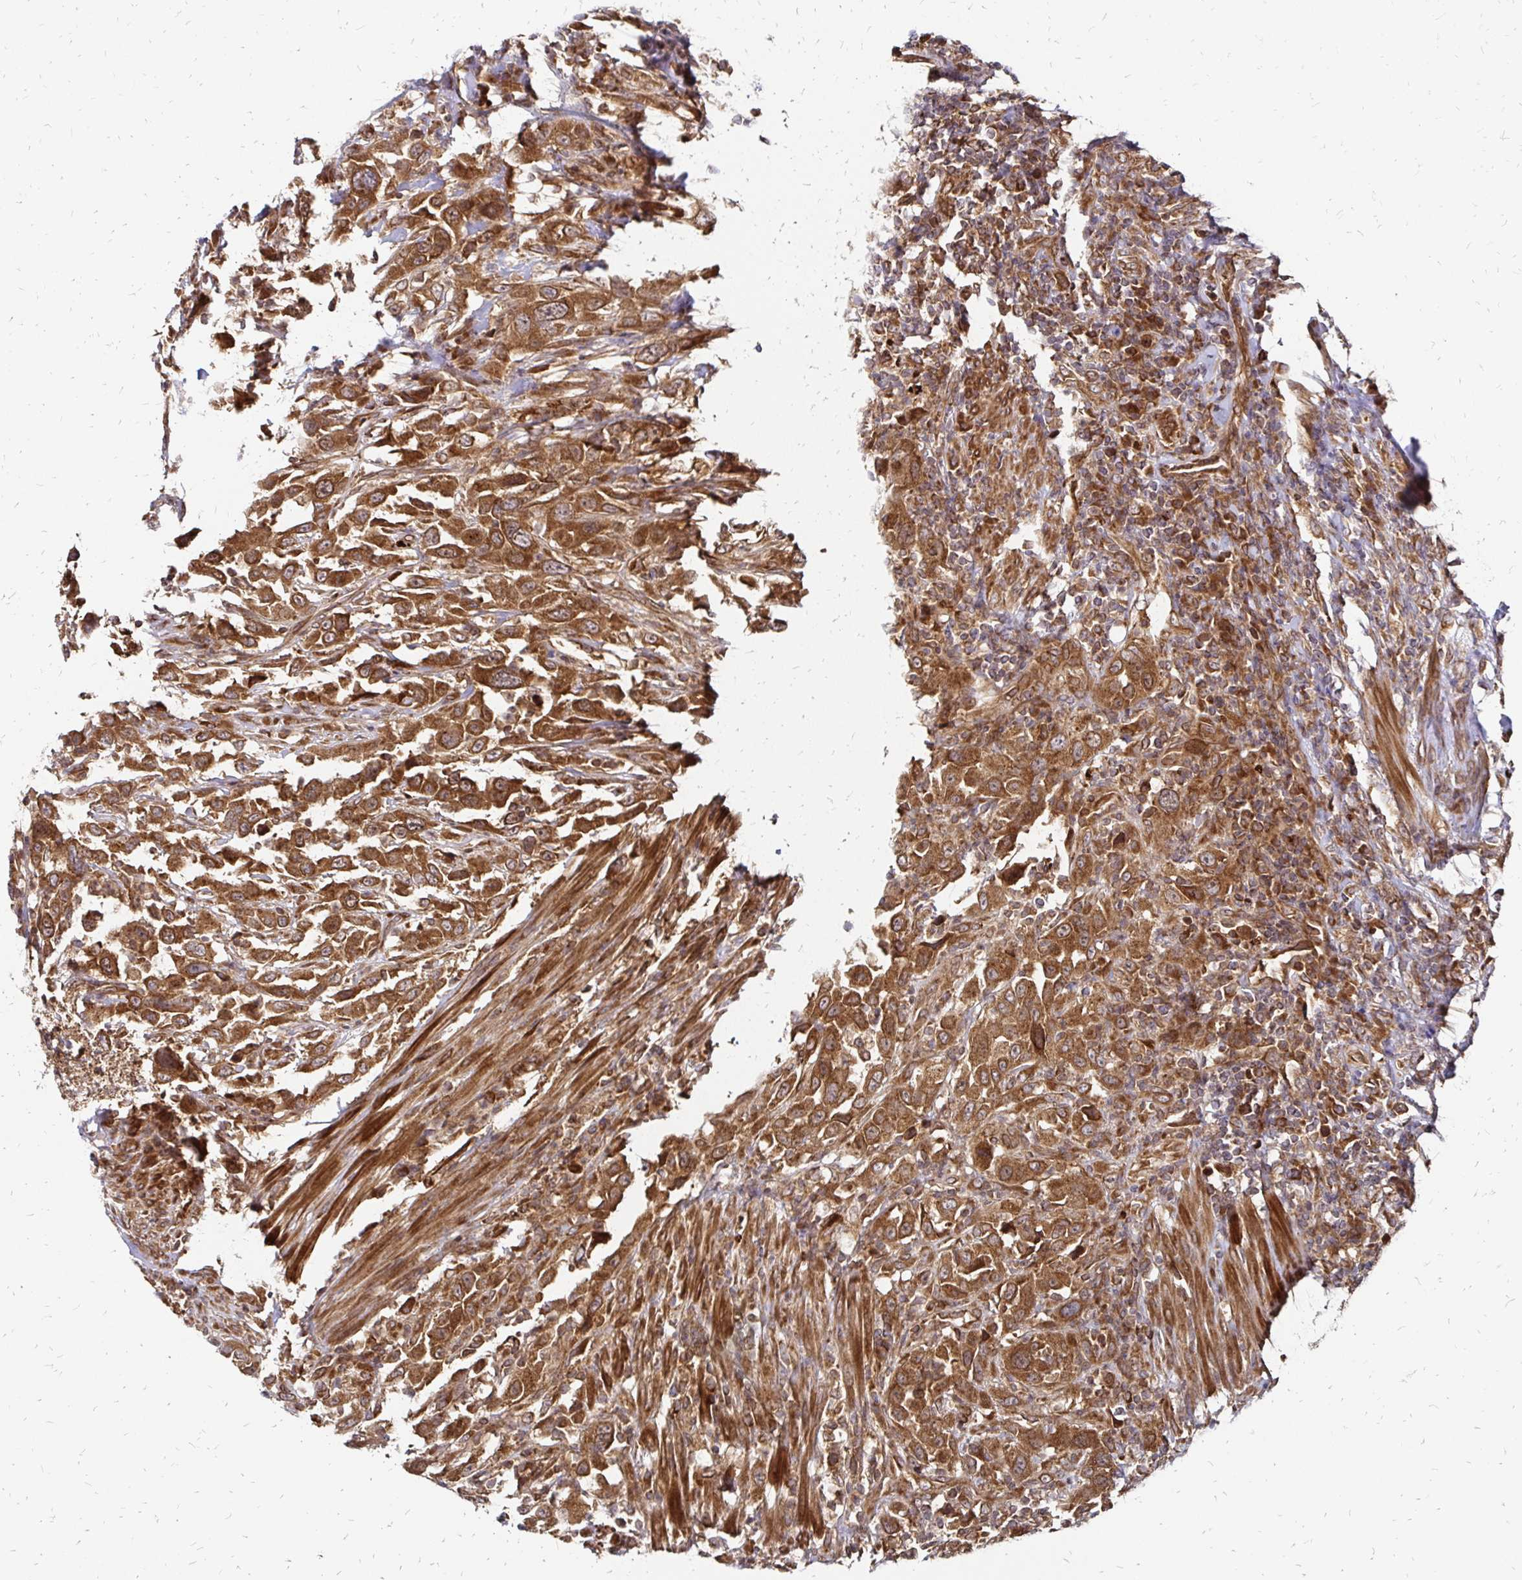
{"staining": {"intensity": "strong", "quantity": ">75%", "location": "cytoplasmic/membranous"}, "tissue": "urothelial cancer", "cell_type": "Tumor cells", "image_type": "cancer", "snomed": [{"axis": "morphology", "description": "Urothelial carcinoma, High grade"}, {"axis": "topography", "description": "Urinary bladder"}], "caption": "Urothelial cancer was stained to show a protein in brown. There is high levels of strong cytoplasmic/membranous expression in about >75% of tumor cells.", "gene": "ZW10", "patient": {"sex": "male", "age": 61}}